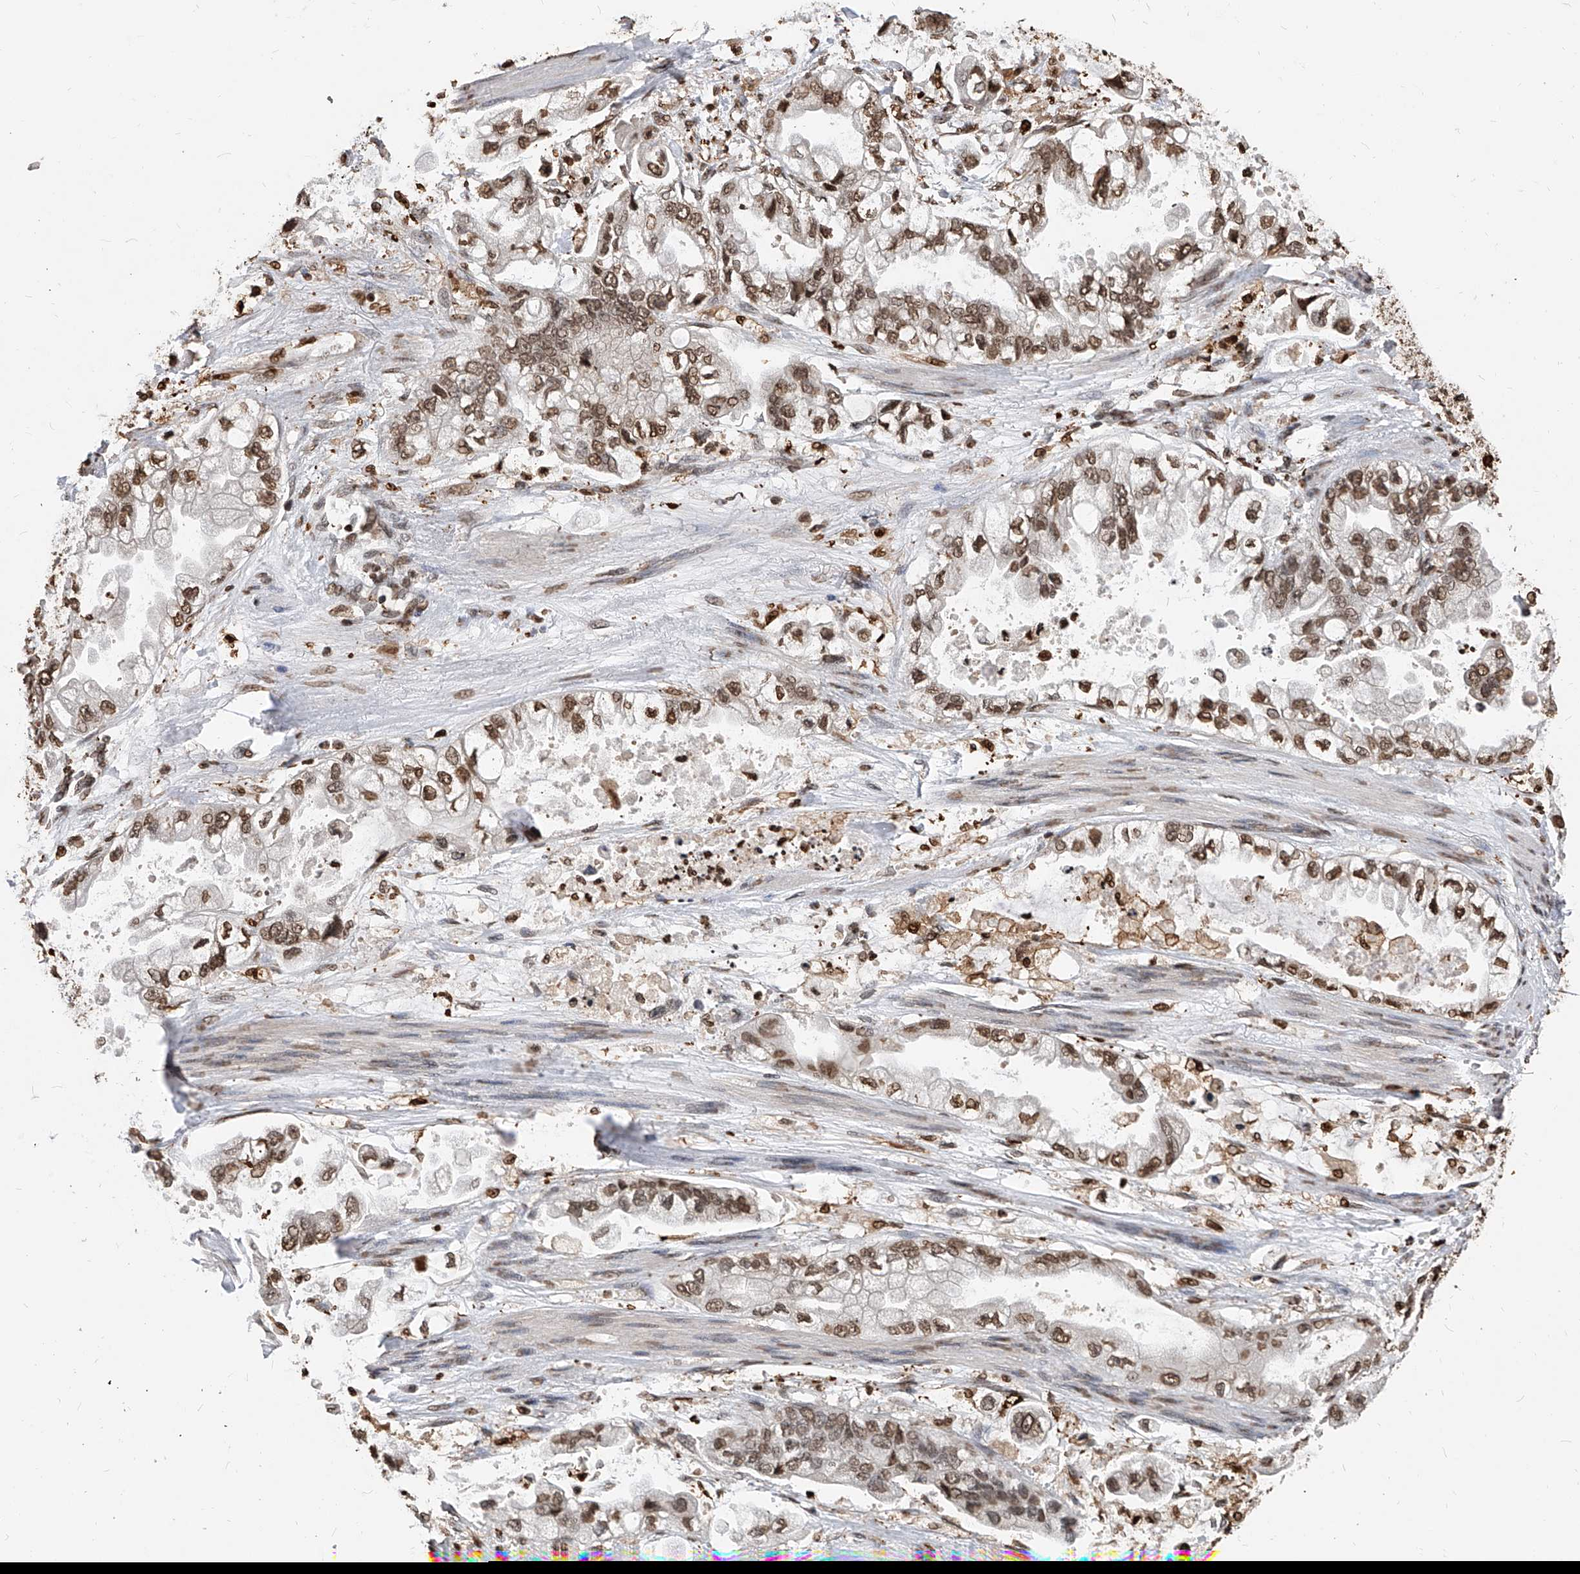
{"staining": {"intensity": "moderate", "quantity": ">75%", "location": "nuclear"}, "tissue": "stomach cancer", "cell_type": "Tumor cells", "image_type": "cancer", "snomed": [{"axis": "morphology", "description": "Adenocarcinoma, NOS"}, {"axis": "topography", "description": "Stomach"}], "caption": "Tumor cells show medium levels of moderate nuclear expression in about >75% of cells in human stomach adenocarcinoma. Immunohistochemistry (ihc) stains the protein of interest in brown and the nuclei are stained blue.", "gene": "CFAP410", "patient": {"sex": "male", "age": 62}}